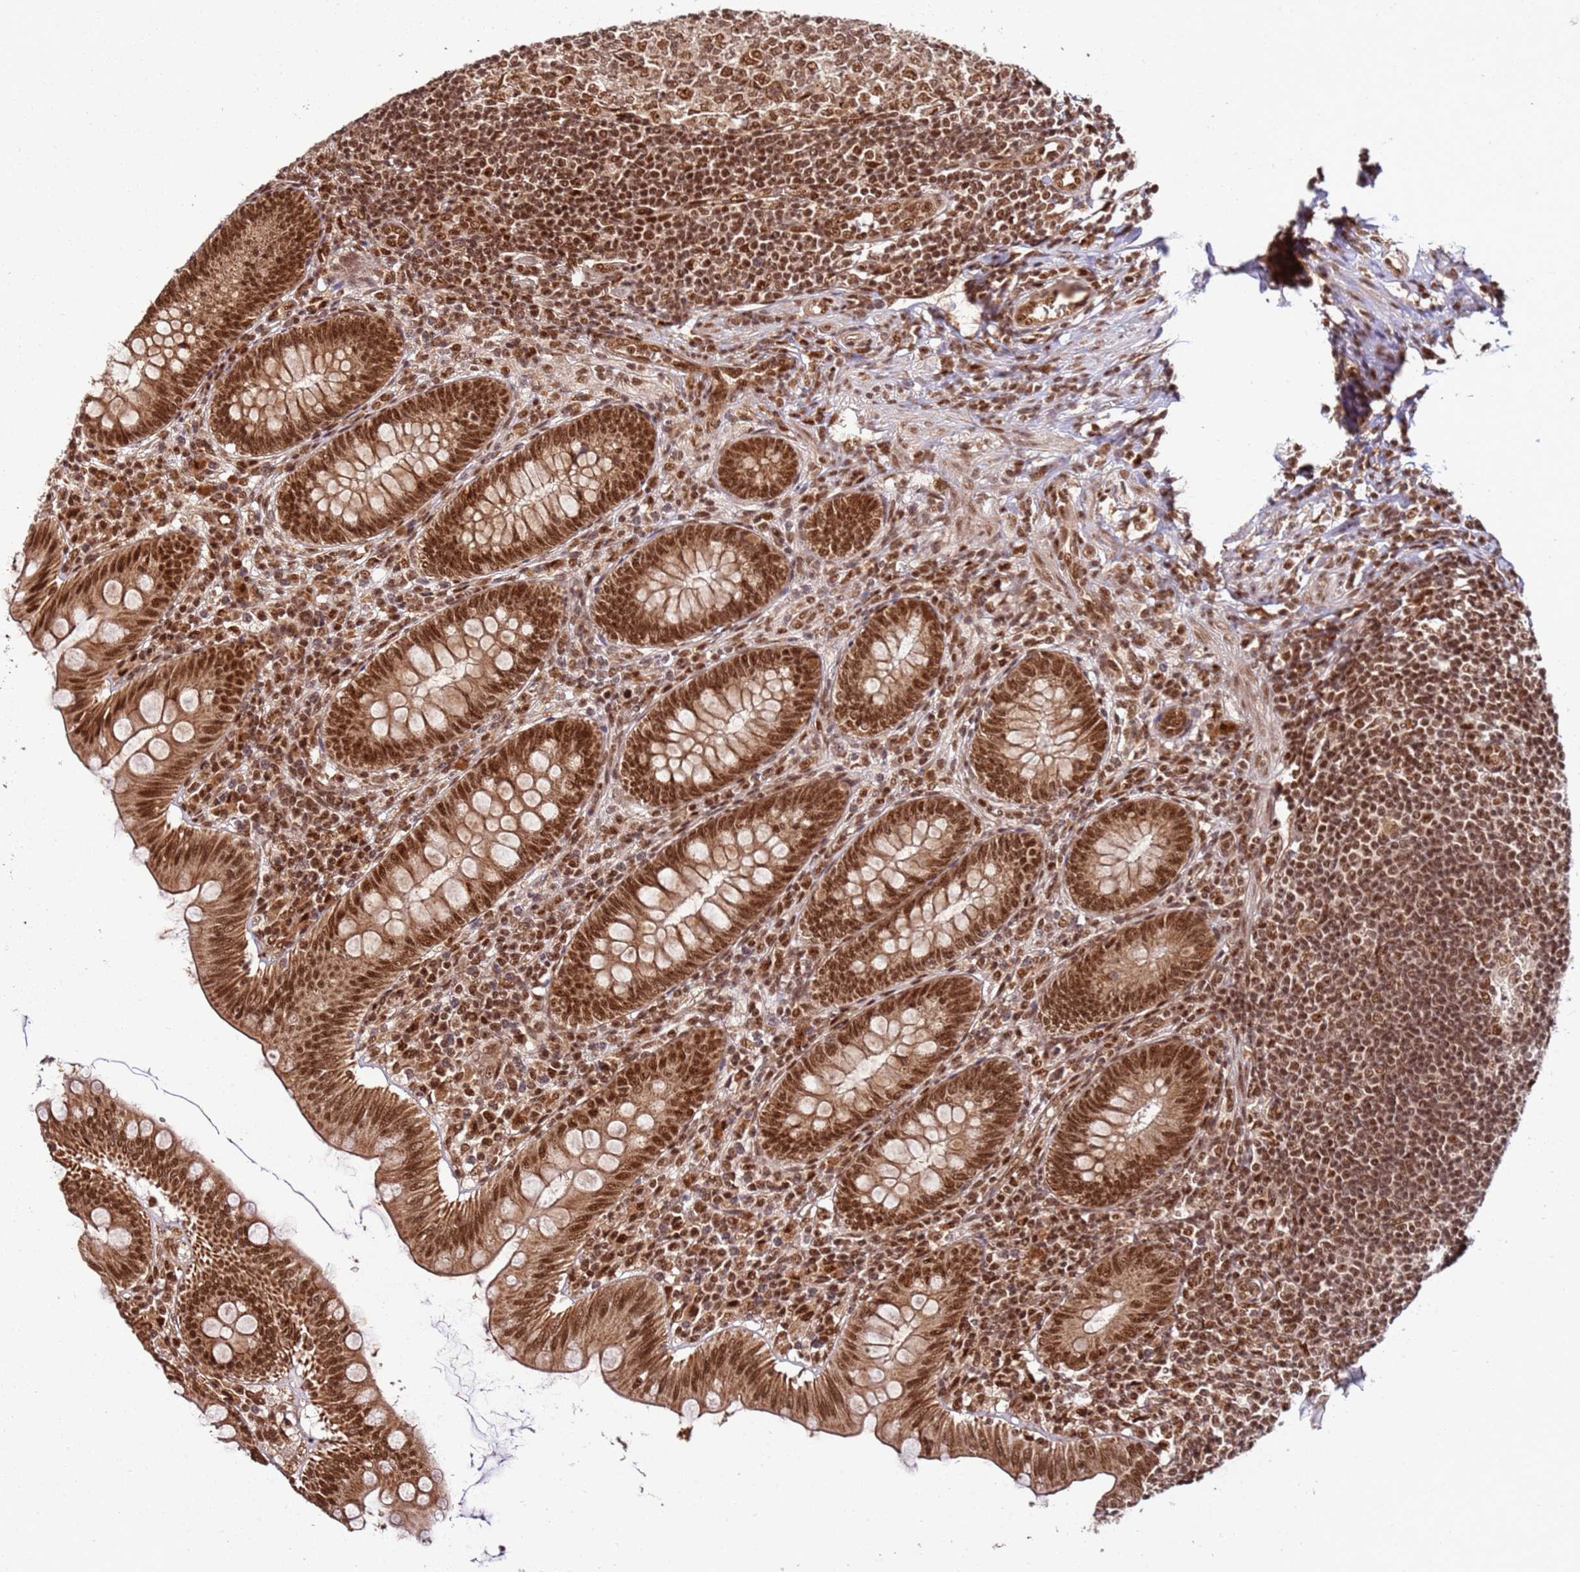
{"staining": {"intensity": "strong", "quantity": ">75%", "location": "cytoplasmic/membranous,nuclear"}, "tissue": "appendix", "cell_type": "Glandular cells", "image_type": "normal", "snomed": [{"axis": "morphology", "description": "Normal tissue, NOS"}, {"axis": "topography", "description": "Appendix"}], "caption": "Immunohistochemical staining of unremarkable human appendix displays high levels of strong cytoplasmic/membranous,nuclear positivity in about >75% of glandular cells. The protein is stained brown, and the nuclei are stained in blue (DAB IHC with brightfield microscopy, high magnification).", "gene": "XRN2", "patient": {"sex": "male", "age": 14}}